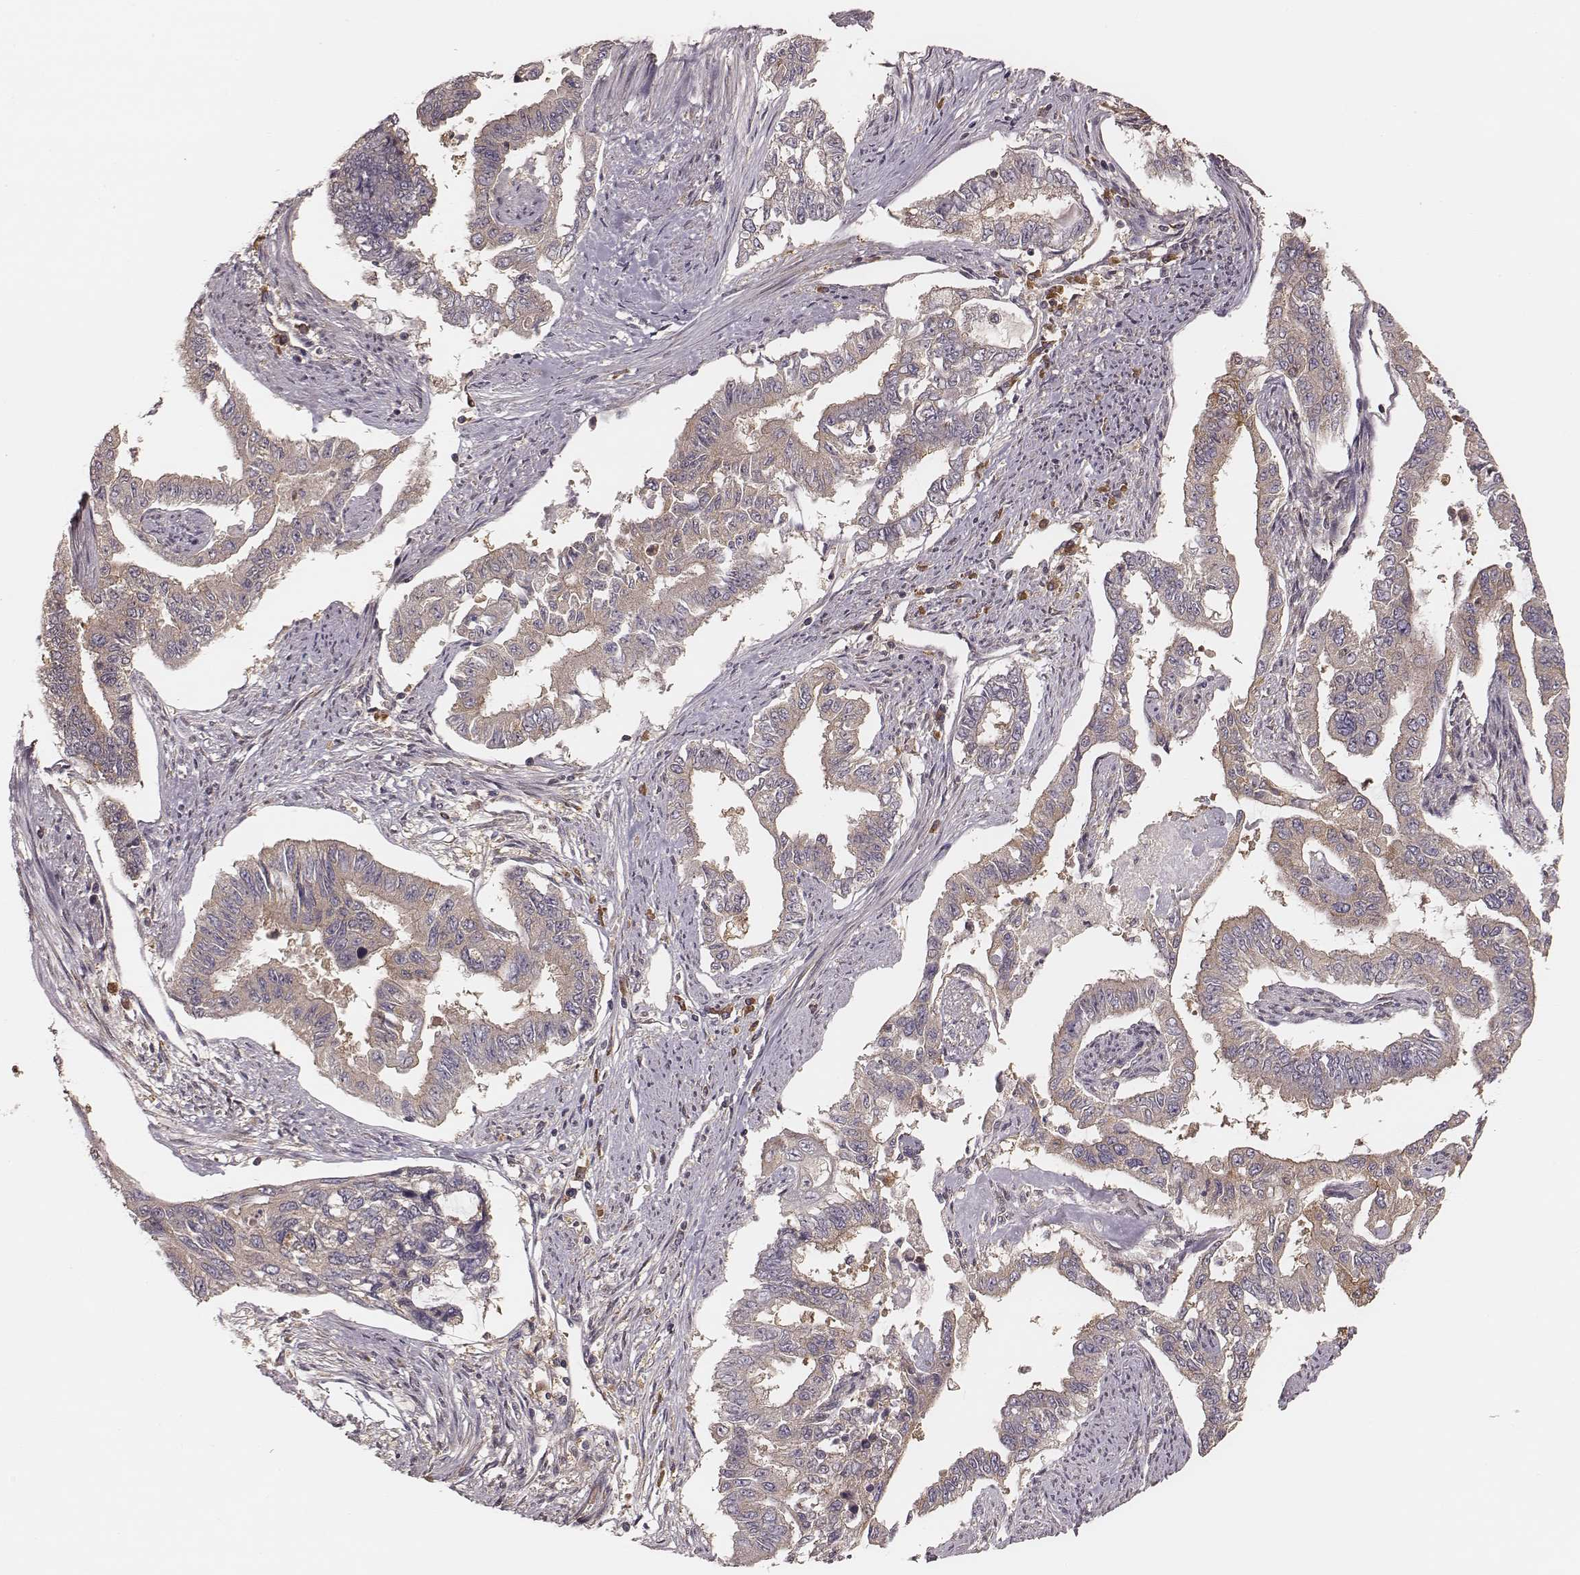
{"staining": {"intensity": "weak", "quantity": "25%-75%", "location": "cytoplasmic/membranous"}, "tissue": "endometrial cancer", "cell_type": "Tumor cells", "image_type": "cancer", "snomed": [{"axis": "morphology", "description": "Adenocarcinoma, NOS"}, {"axis": "topography", "description": "Uterus"}], "caption": "About 25%-75% of tumor cells in human endometrial adenocarcinoma display weak cytoplasmic/membranous protein expression as visualized by brown immunohistochemical staining.", "gene": "CARS1", "patient": {"sex": "female", "age": 59}}